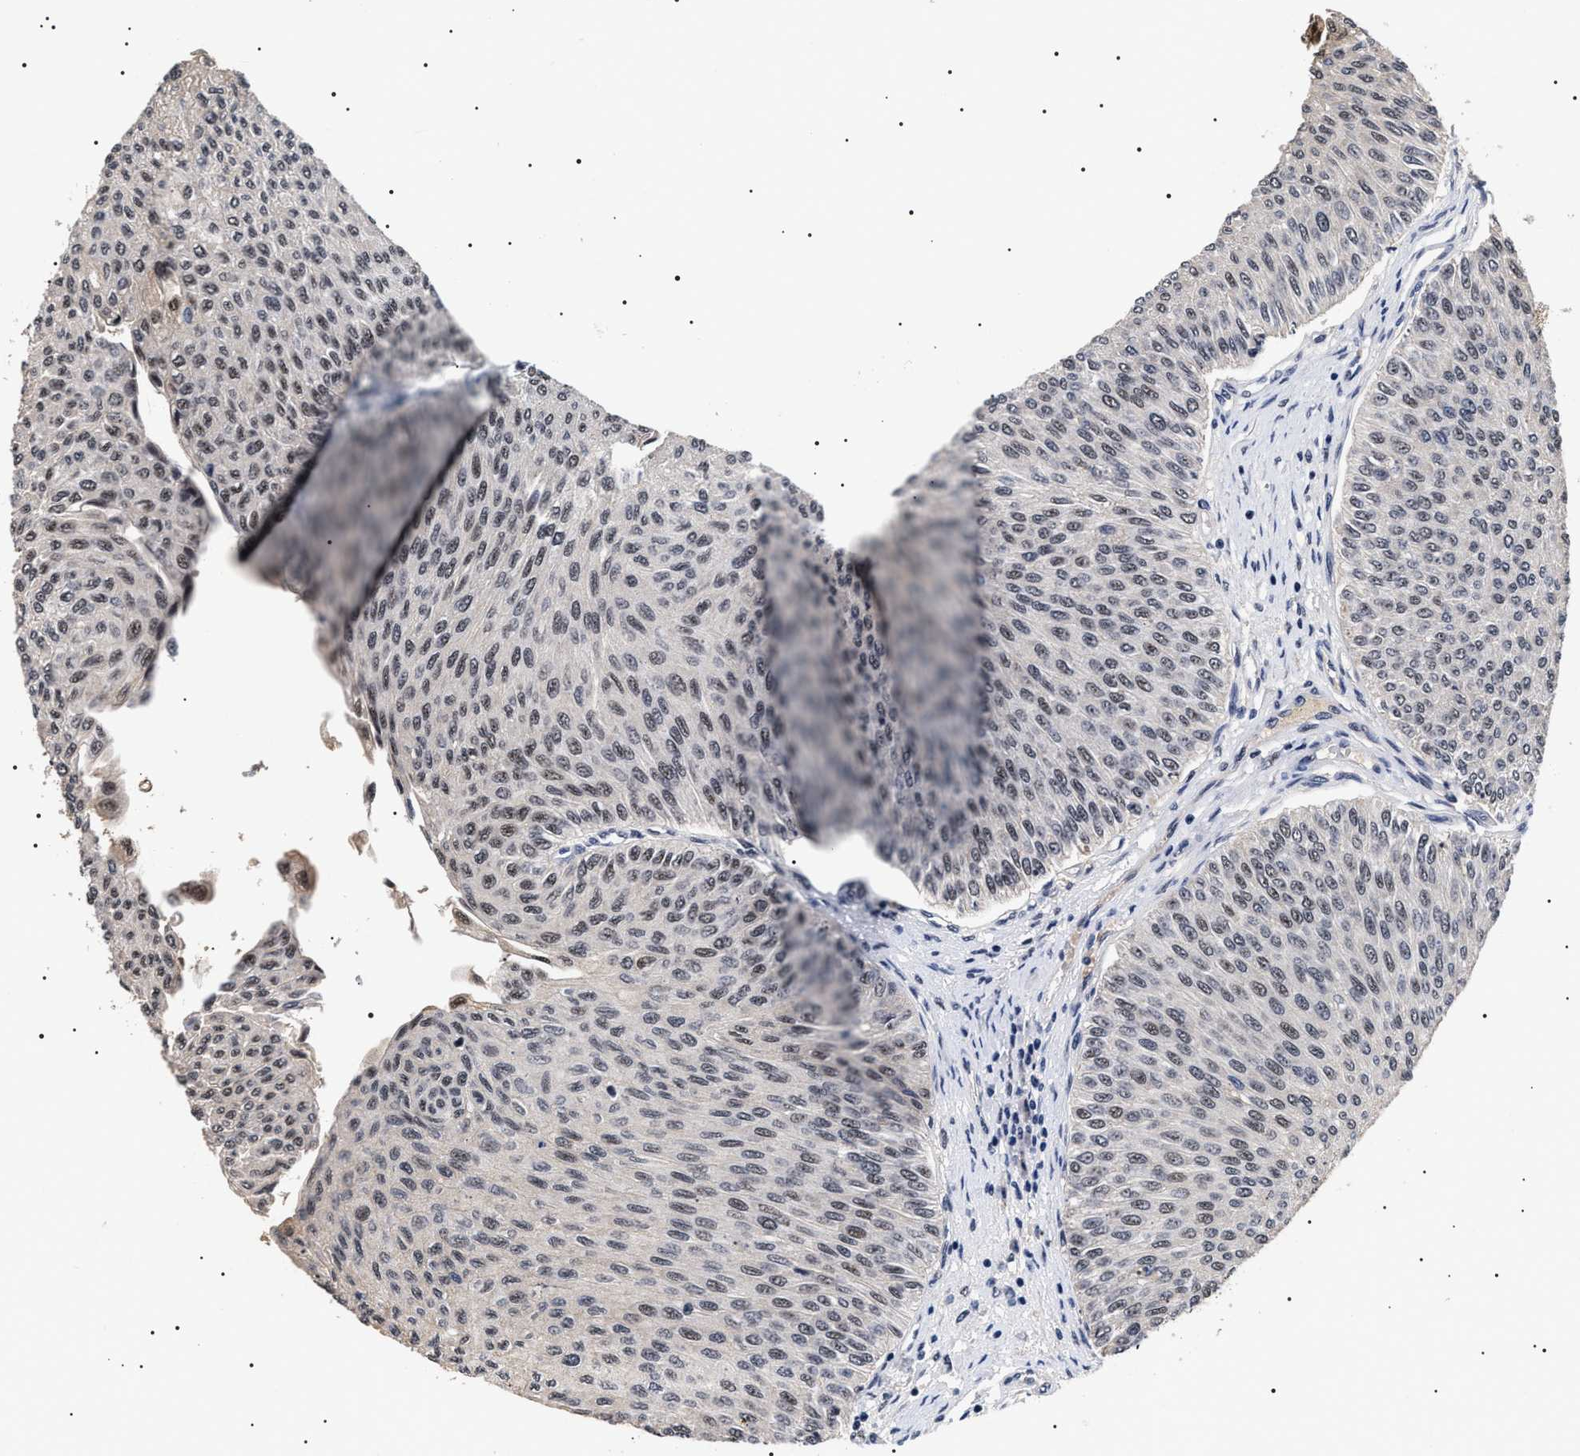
{"staining": {"intensity": "moderate", "quantity": "25%-75%", "location": "nuclear"}, "tissue": "urothelial cancer", "cell_type": "Tumor cells", "image_type": "cancer", "snomed": [{"axis": "morphology", "description": "Urothelial carcinoma, Low grade"}, {"axis": "topography", "description": "Urinary bladder"}], "caption": "IHC (DAB) staining of human urothelial cancer demonstrates moderate nuclear protein expression in approximately 25%-75% of tumor cells. IHC stains the protein of interest in brown and the nuclei are stained blue.", "gene": "CAAP1", "patient": {"sex": "male", "age": 78}}